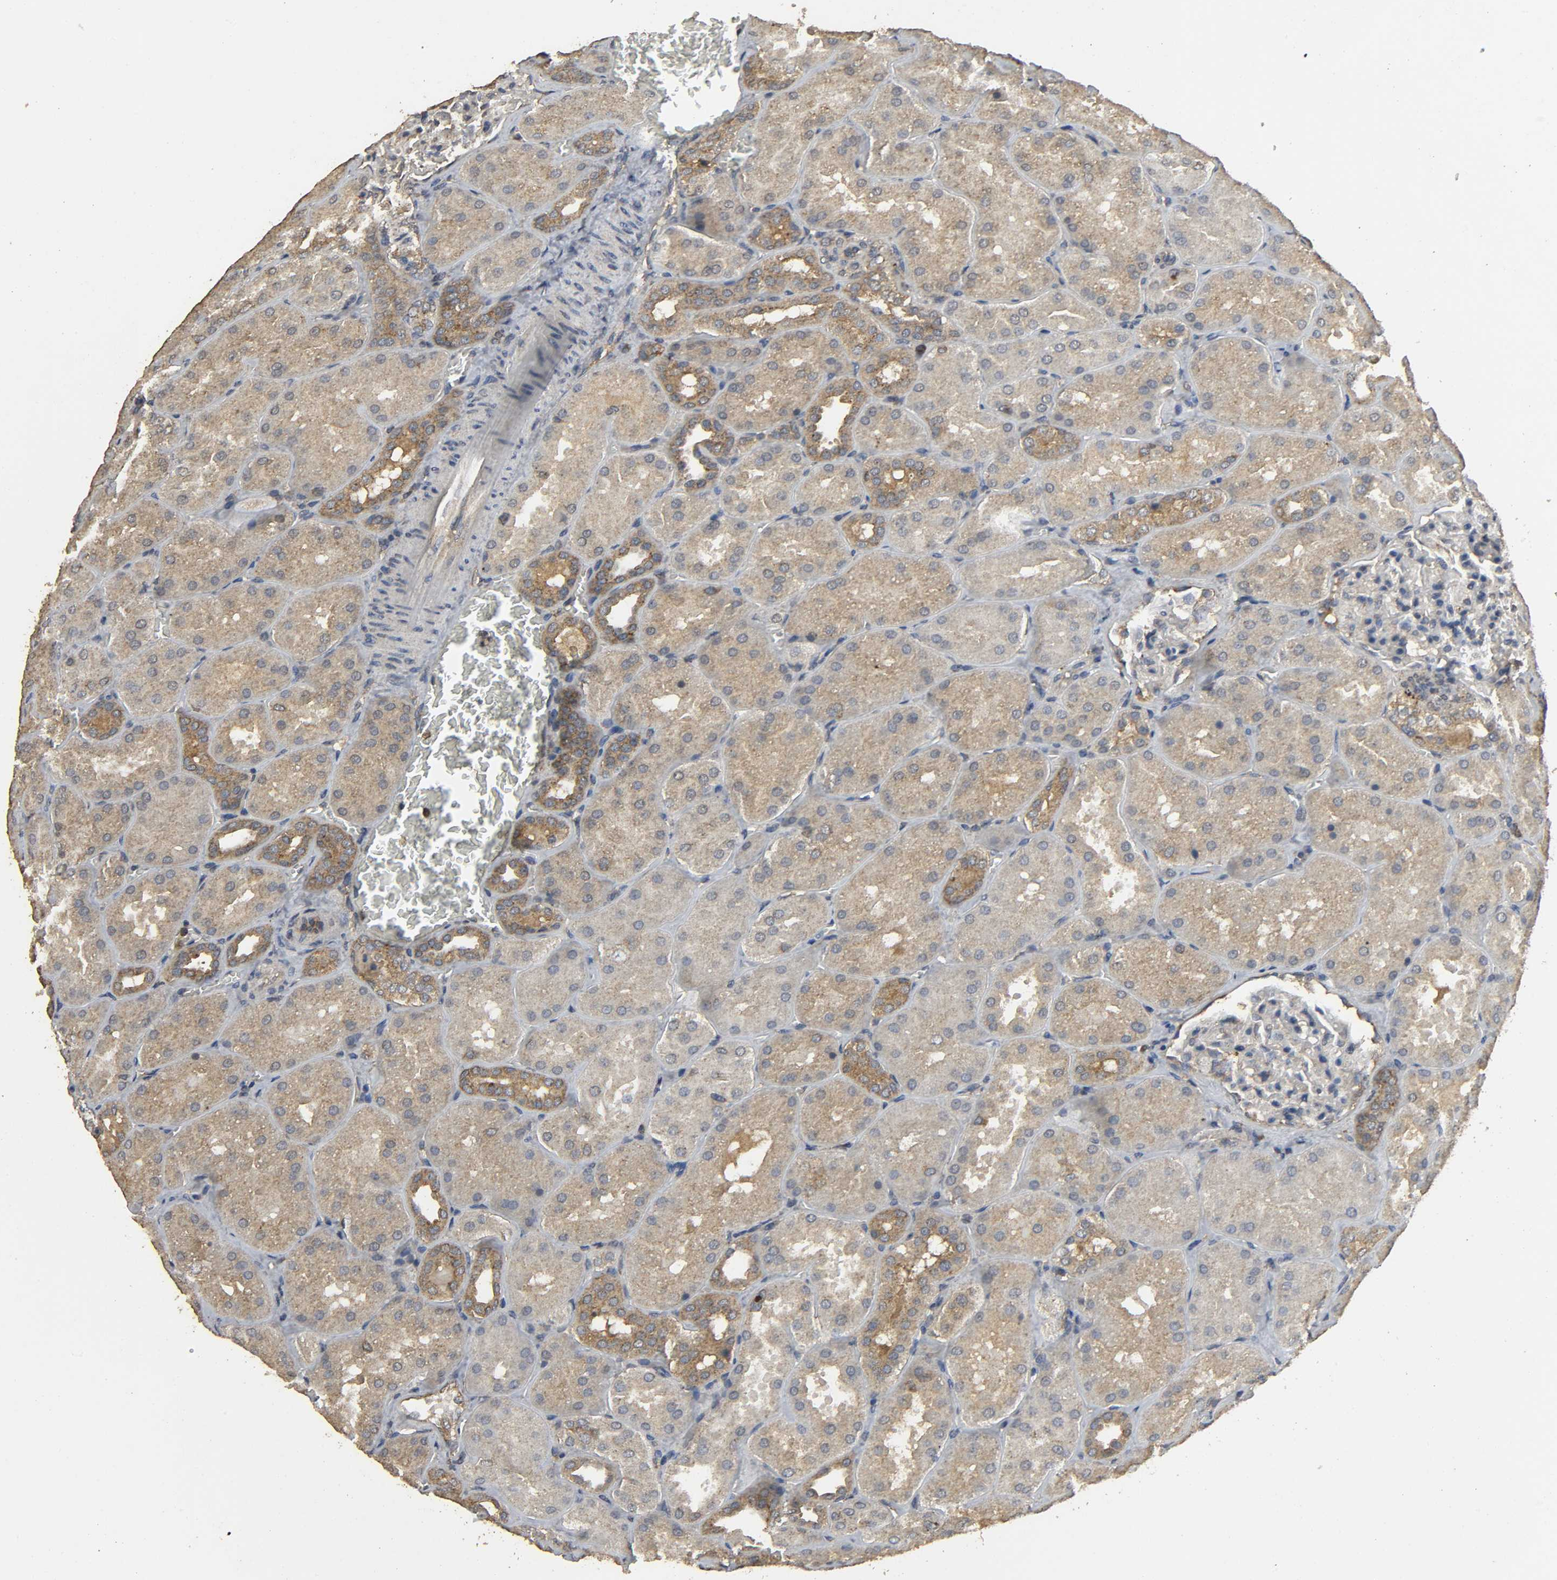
{"staining": {"intensity": "weak", "quantity": ">75%", "location": "cytoplasmic/membranous"}, "tissue": "kidney", "cell_type": "Cells in glomeruli", "image_type": "normal", "snomed": [{"axis": "morphology", "description": "Normal tissue, NOS"}, {"axis": "topography", "description": "Kidney"}], "caption": "A brown stain labels weak cytoplasmic/membranous staining of a protein in cells in glomeruli of unremarkable human kidney.", "gene": "DDX6", "patient": {"sex": "male", "age": 28}}